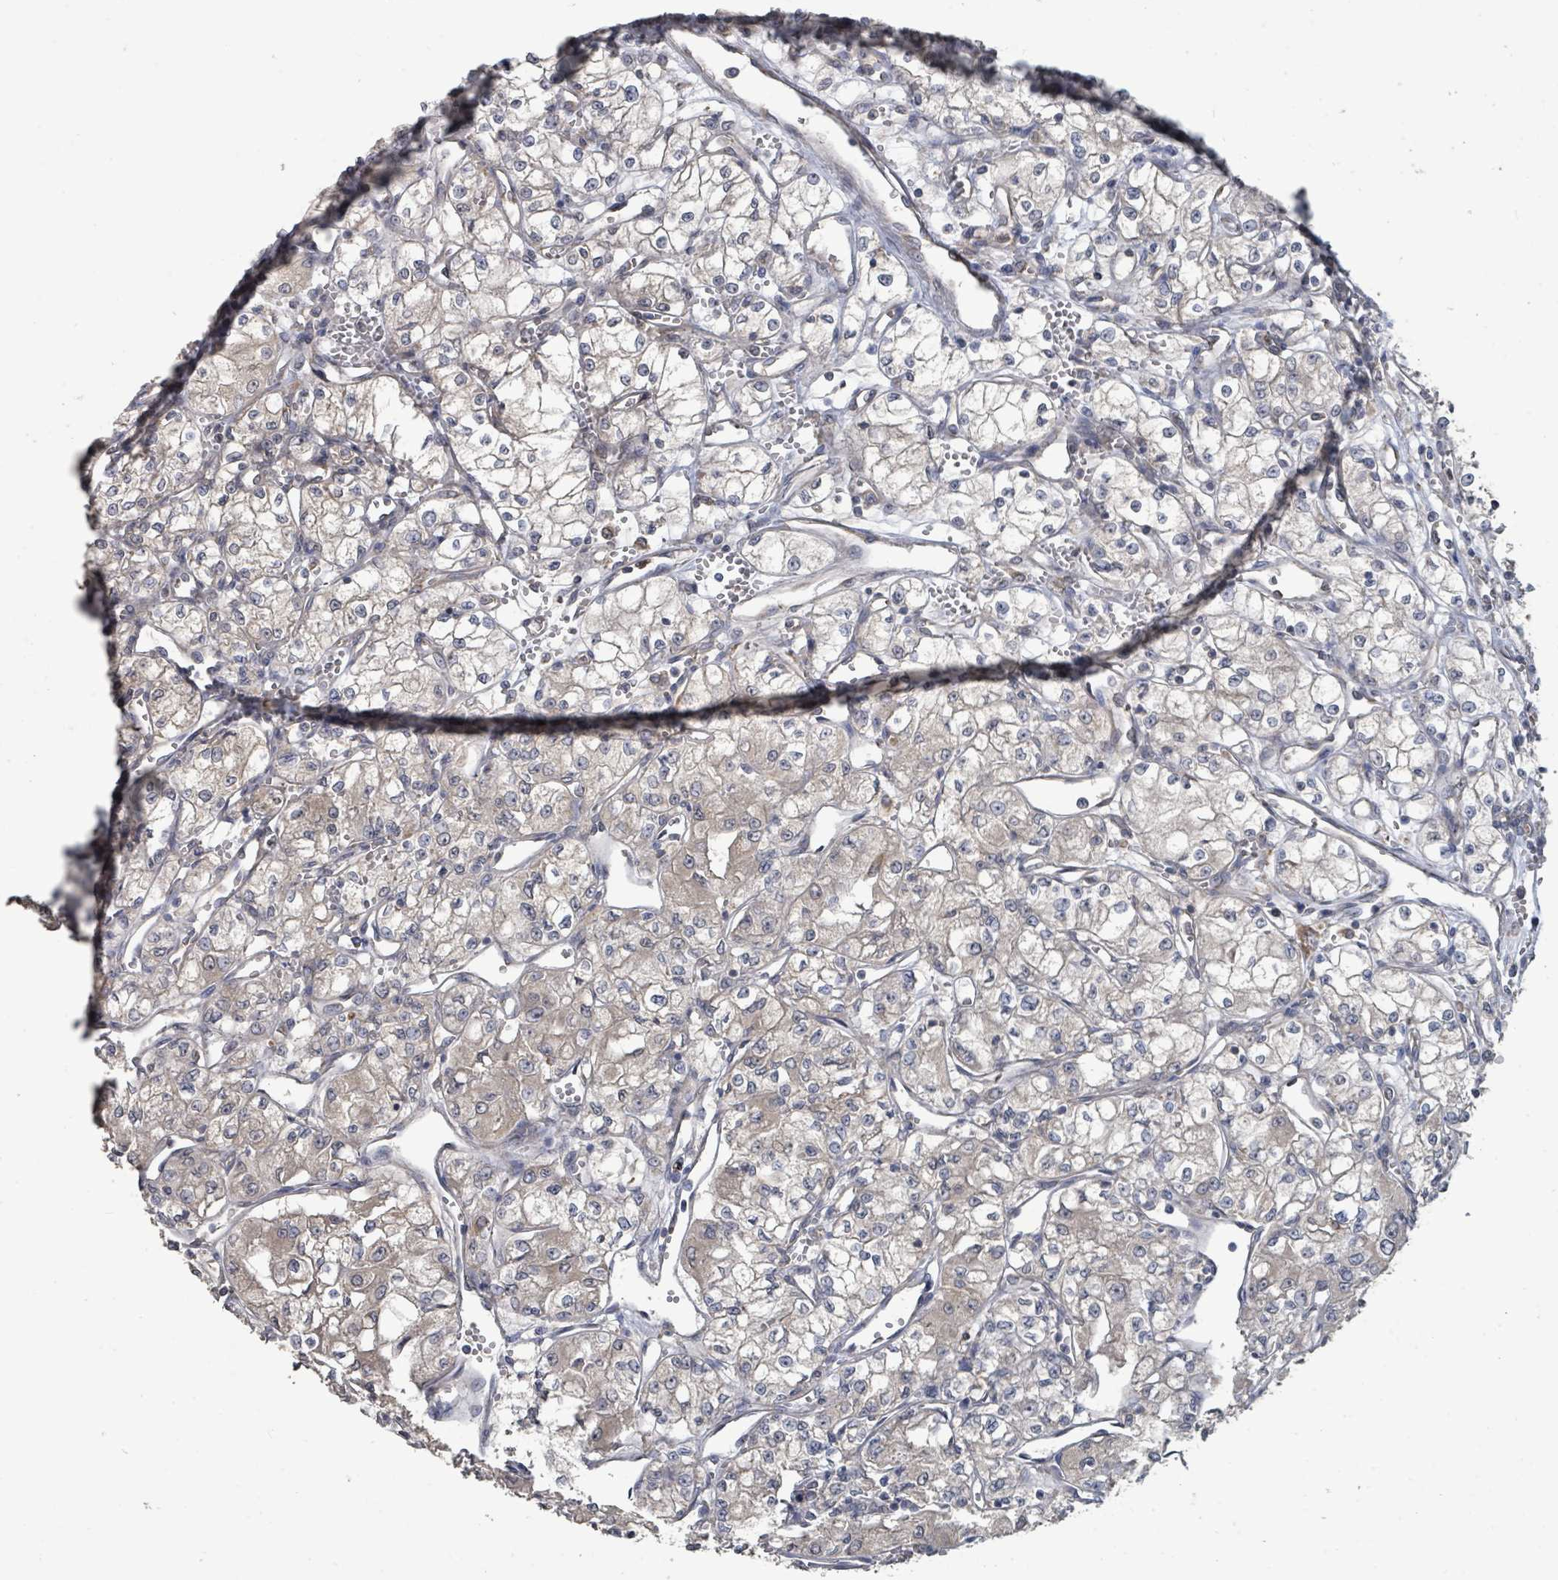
{"staining": {"intensity": "negative", "quantity": "none", "location": "none"}, "tissue": "renal cancer", "cell_type": "Tumor cells", "image_type": "cancer", "snomed": [{"axis": "morphology", "description": "Adenocarcinoma, NOS"}, {"axis": "topography", "description": "Kidney"}], "caption": "DAB (3,3'-diaminobenzidine) immunohistochemical staining of adenocarcinoma (renal) shows no significant positivity in tumor cells.", "gene": "SLC9A7", "patient": {"sex": "male", "age": 59}}